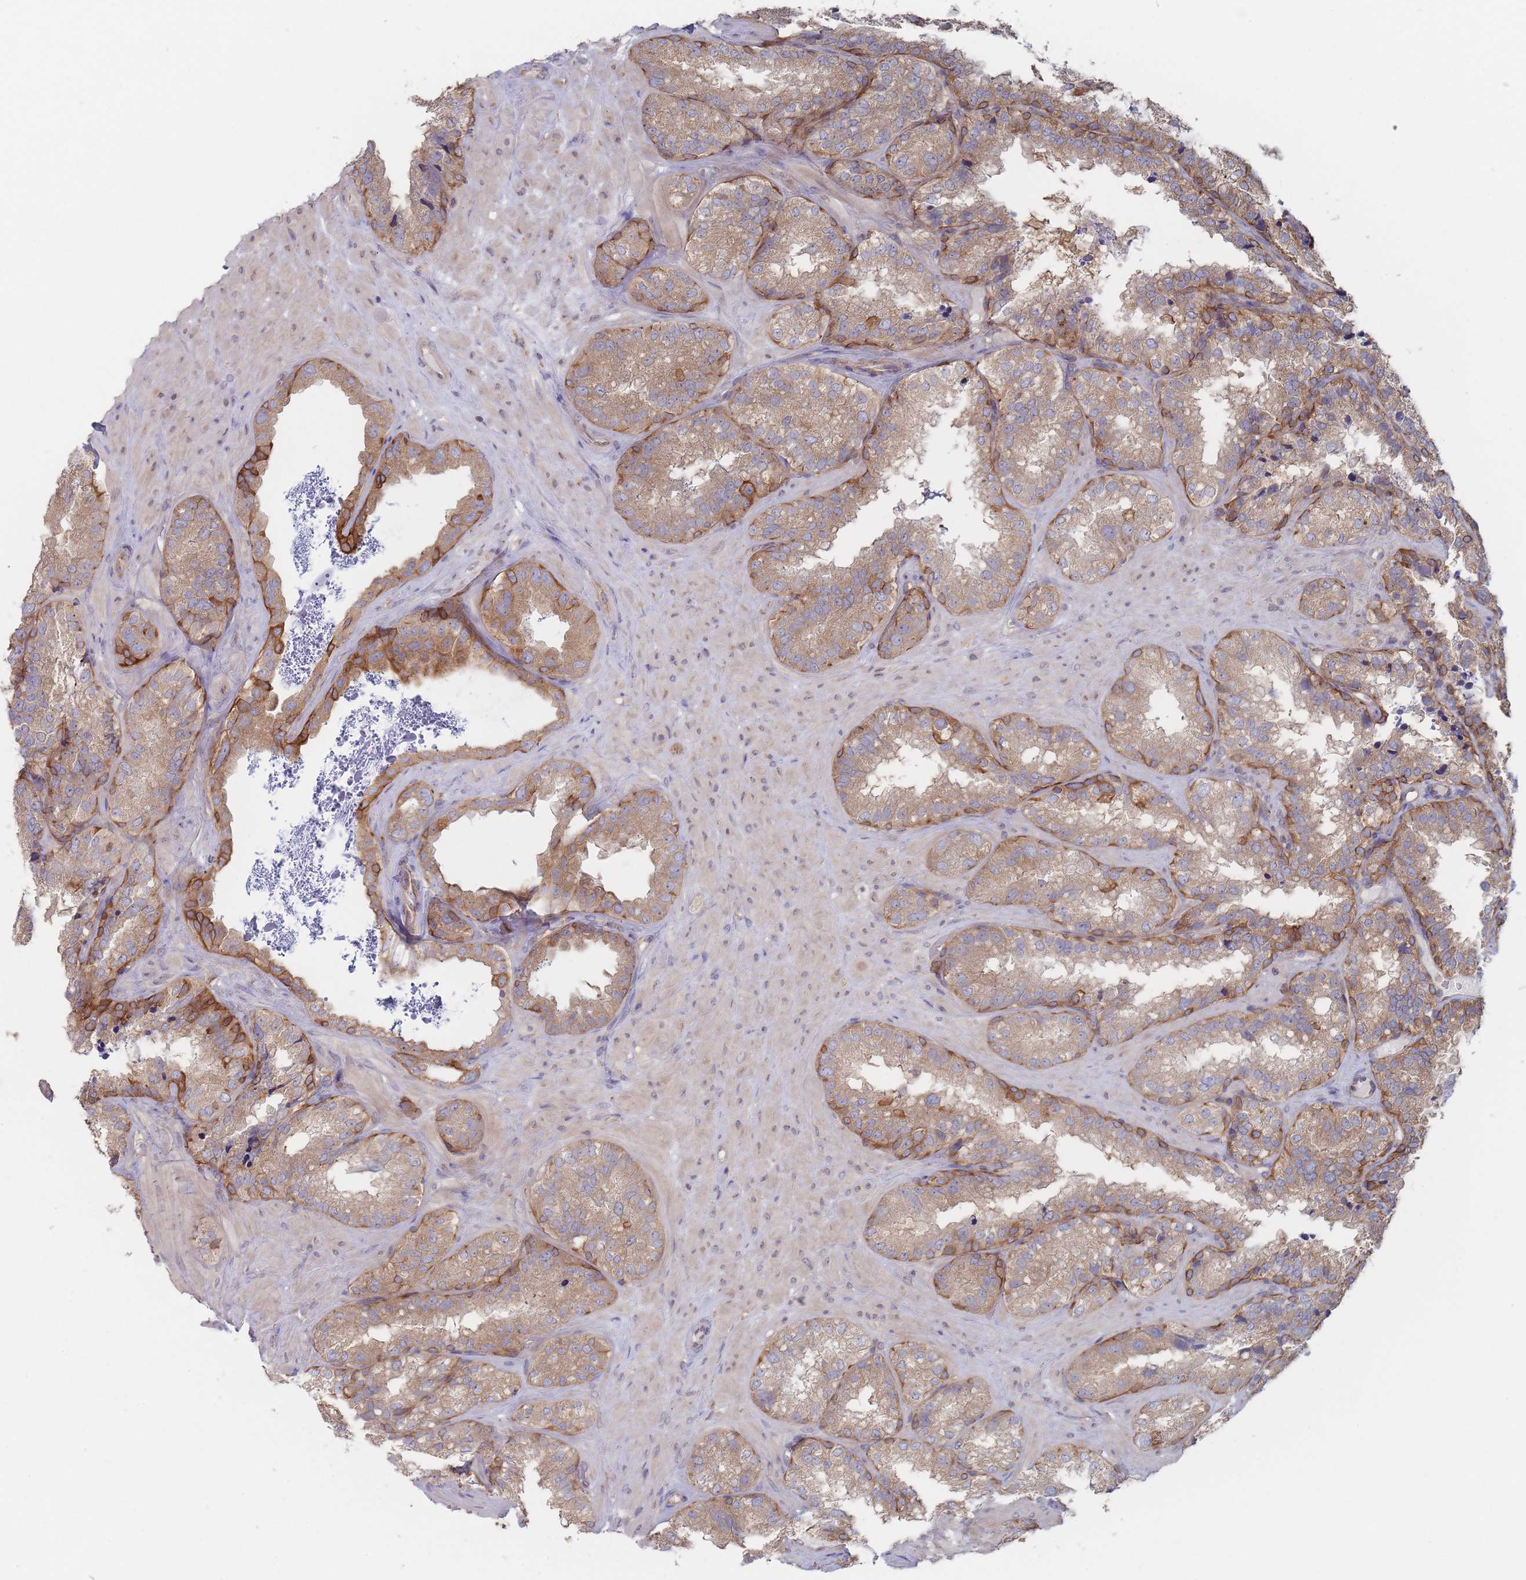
{"staining": {"intensity": "strong", "quantity": "<25%", "location": "cytoplasmic/membranous"}, "tissue": "seminal vesicle", "cell_type": "Glandular cells", "image_type": "normal", "snomed": [{"axis": "morphology", "description": "Normal tissue, NOS"}, {"axis": "topography", "description": "Seminal veicle"}], "caption": "Immunohistochemistry (IHC) of benign seminal vesicle shows medium levels of strong cytoplasmic/membranous positivity in approximately <25% of glandular cells.", "gene": "EFCC1", "patient": {"sex": "male", "age": 58}}